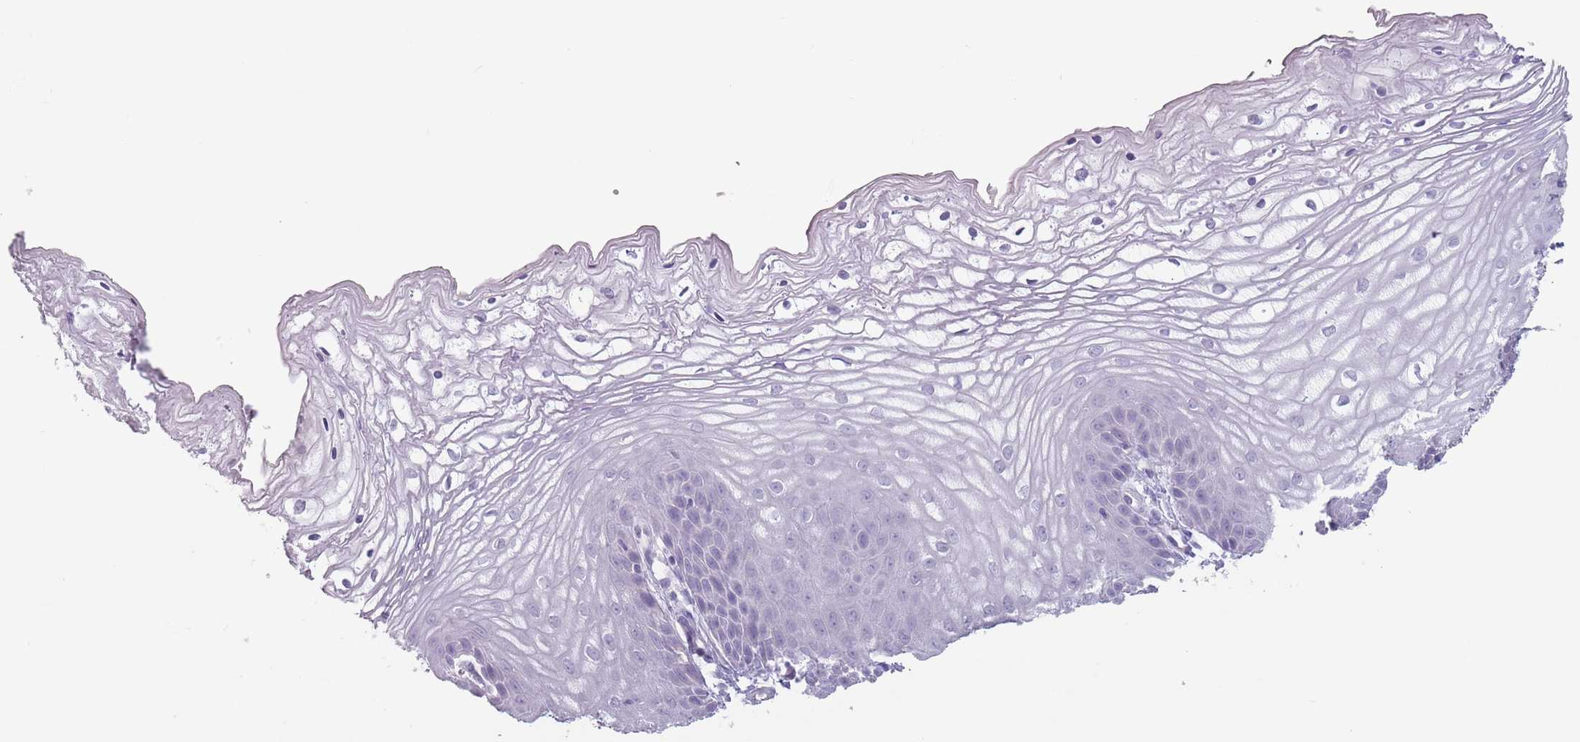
{"staining": {"intensity": "negative", "quantity": "none", "location": "none"}, "tissue": "vagina", "cell_type": "Squamous epithelial cells", "image_type": "normal", "snomed": [{"axis": "morphology", "description": "Normal tissue, NOS"}, {"axis": "topography", "description": "Vagina"}, {"axis": "topography", "description": "Cervix"}], "caption": "Immunohistochemical staining of benign human vagina exhibits no significant positivity in squamous epithelial cells. The staining was performed using DAB (3,3'-diaminobenzidine) to visualize the protein expression in brown, while the nuclei were stained in blue with hematoxylin (Magnification: 20x).", "gene": "CEP19", "patient": {"sex": "female", "age": 40}}